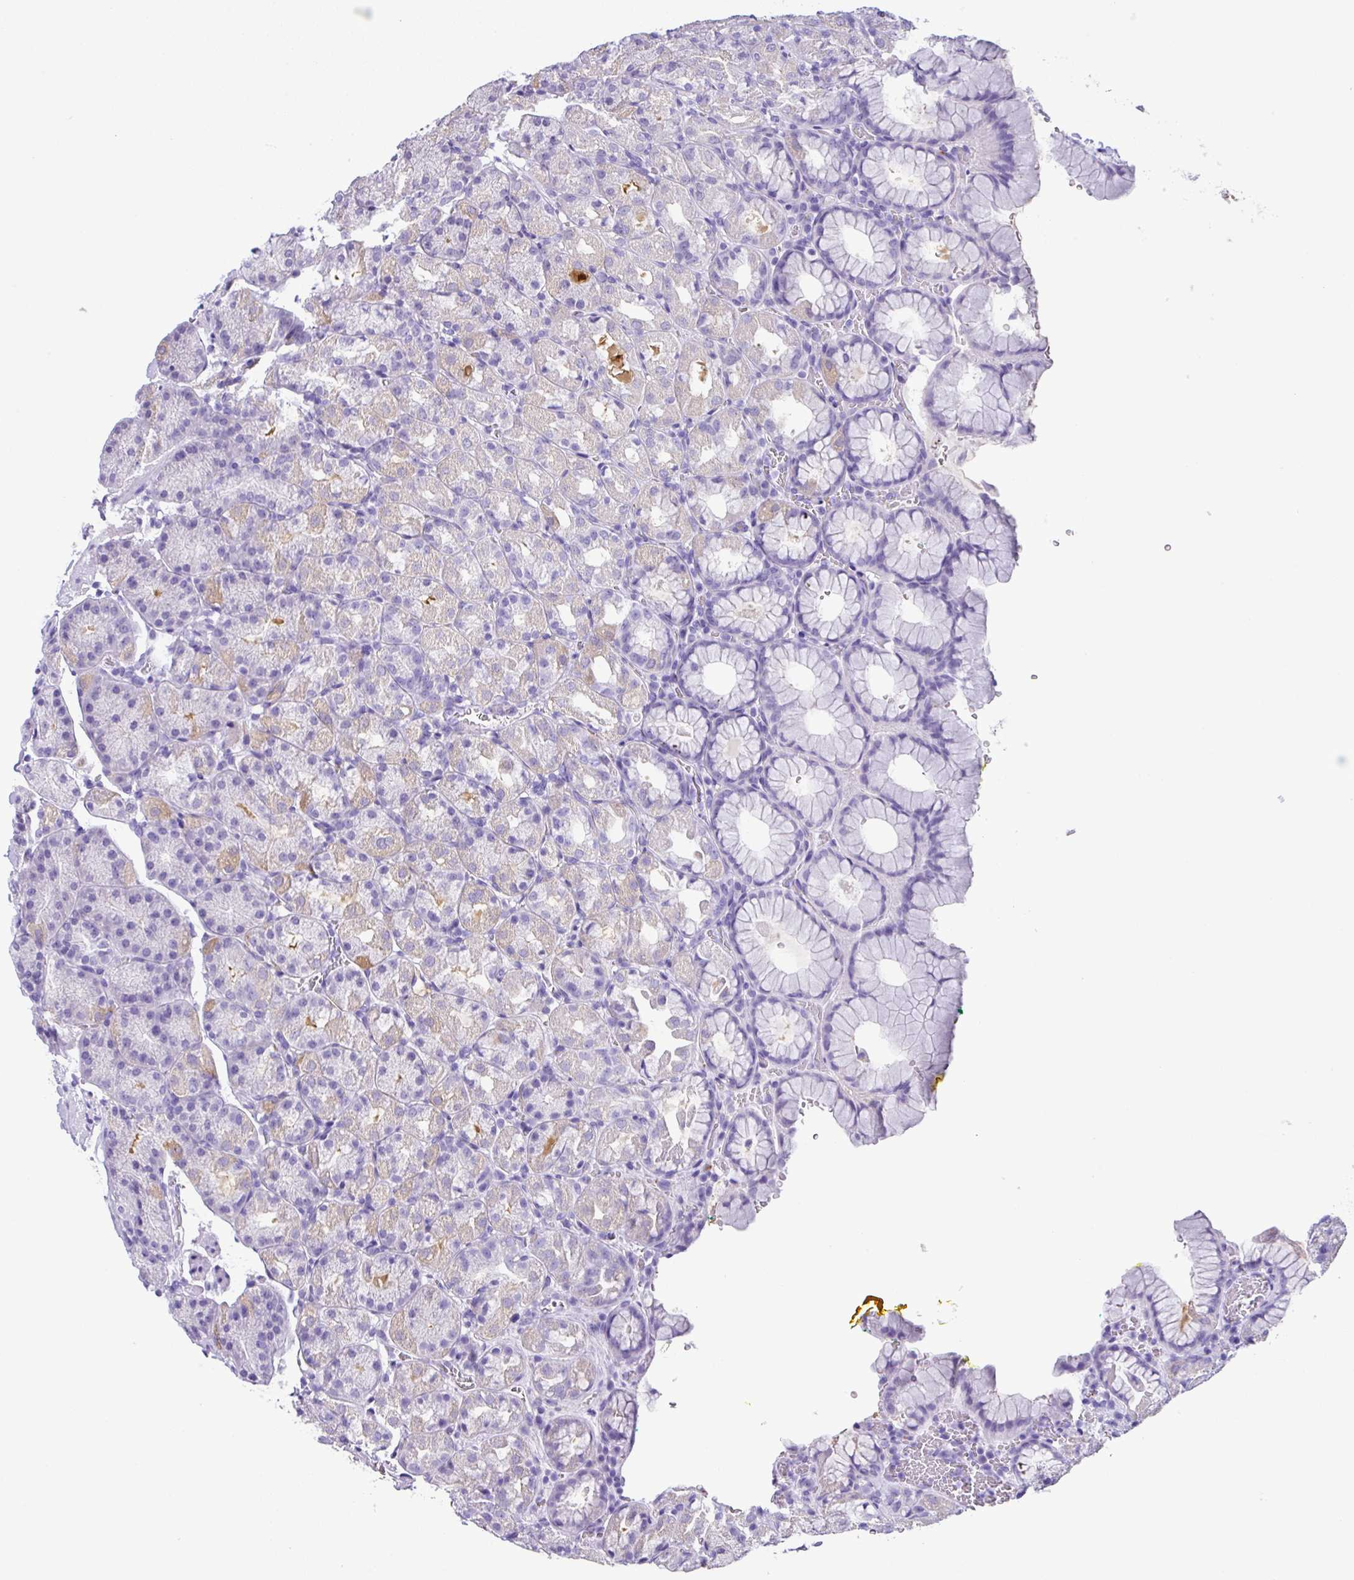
{"staining": {"intensity": "negative", "quantity": "none", "location": "none"}, "tissue": "stomach", "cell_type": "Glandular cells", "image_type": "normal", "snomed": [{"axis": "morphology", "description": "Normal tissue, NOS"}, {"axis": "topography", "description": "Stomach, upper"}], "caption": "Immunohistochemistry of normal stomach shows no staining in glandular cells.", "gene": "ZG16", "patient": {"sex": "female", "age": 81}}